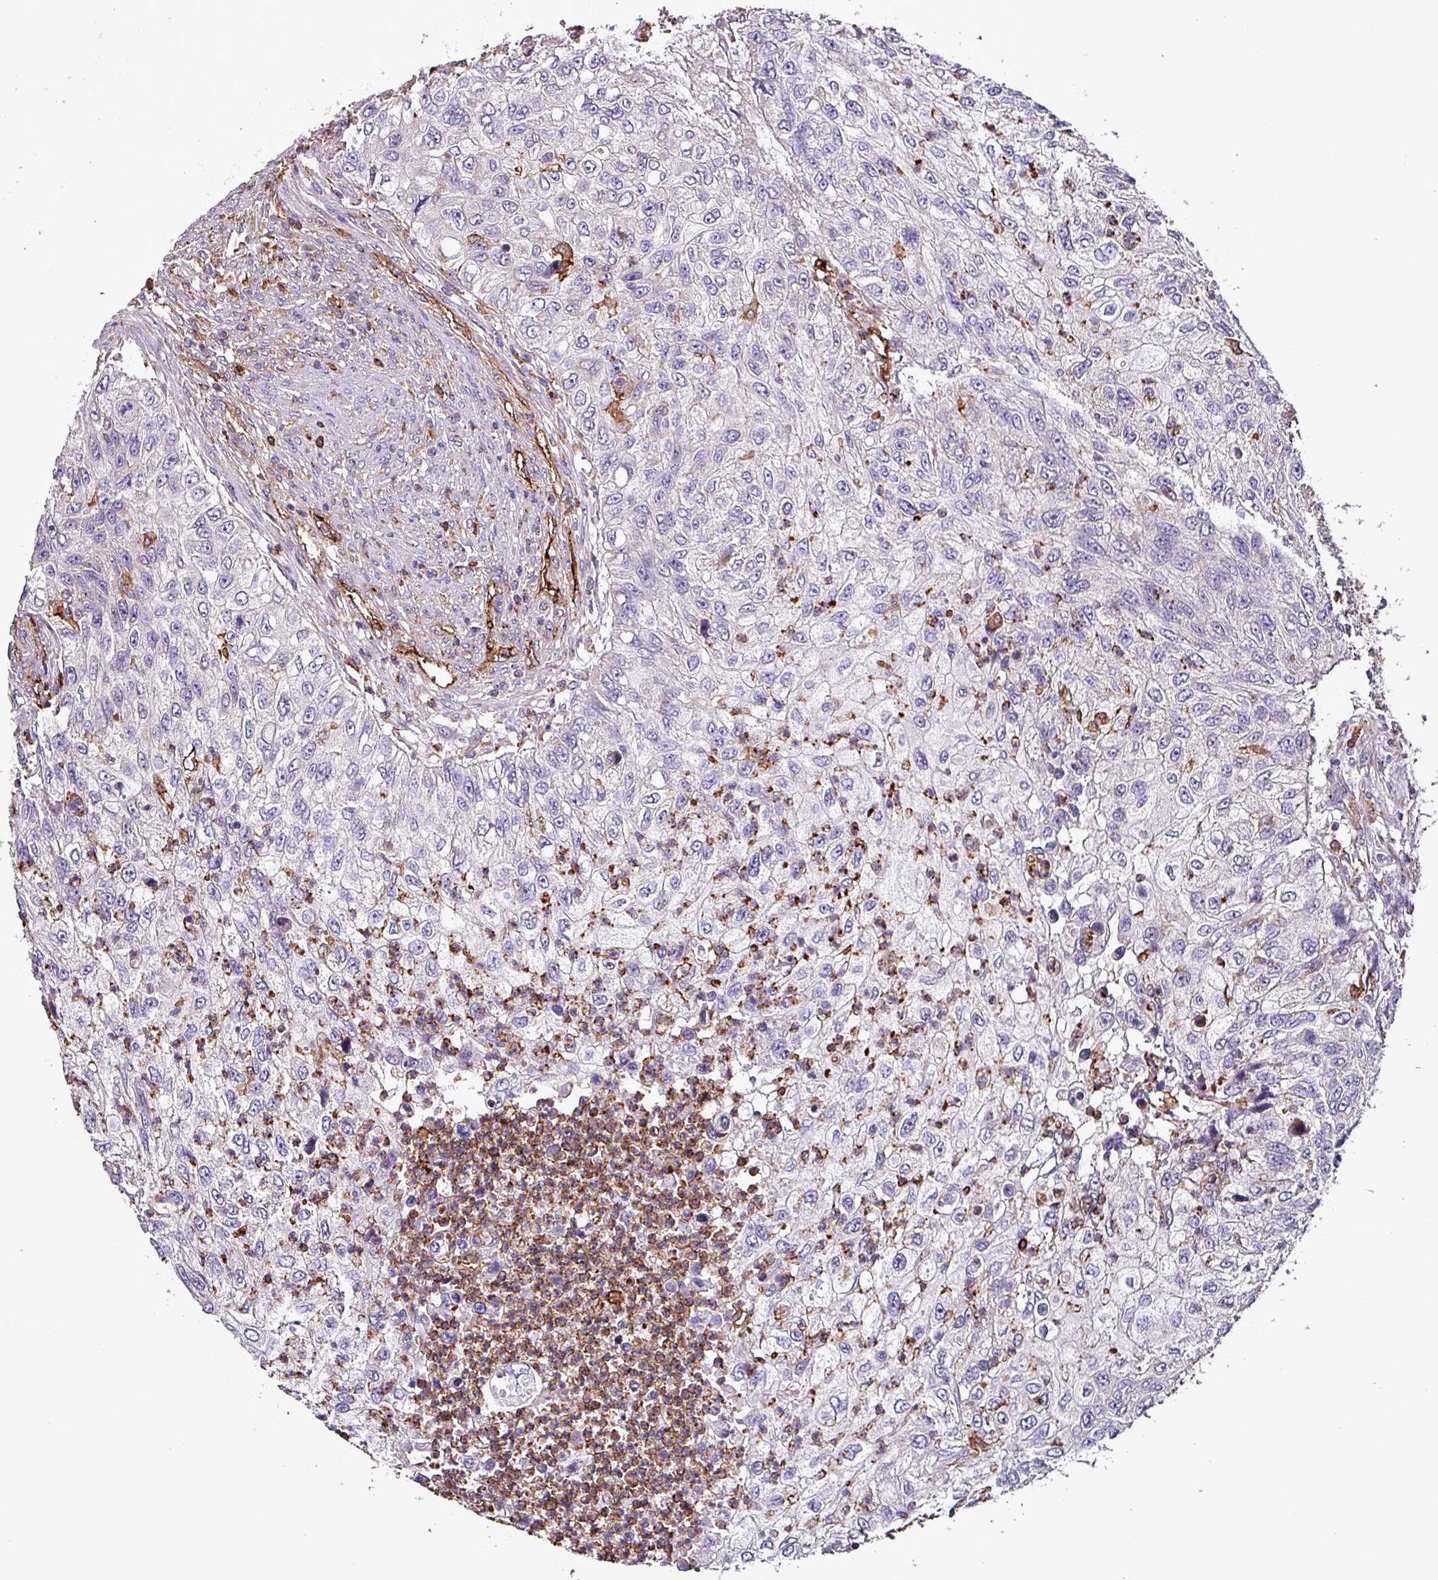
{"staining": {"intensity": "negative", "quantity": "none", "location": "none"}, "tissue": "urothelial cancer", "cell_type": "Tumor cells", "image_type": "cancer", "snomed": [{"axis": "morphology", "description": "Urothelial carcinoma, High grade"}, {"axis": "topography", "description": "Urinary bladder"}], "caption": "Tumor cells are negative for brown protein staining in urothelial cancer. The staining is performed using DAB brown chromogen with nuclei counter-stained in using hematoxylin.", "gene": "SCIN", "patient": {"sex": "female", "age": 60}}